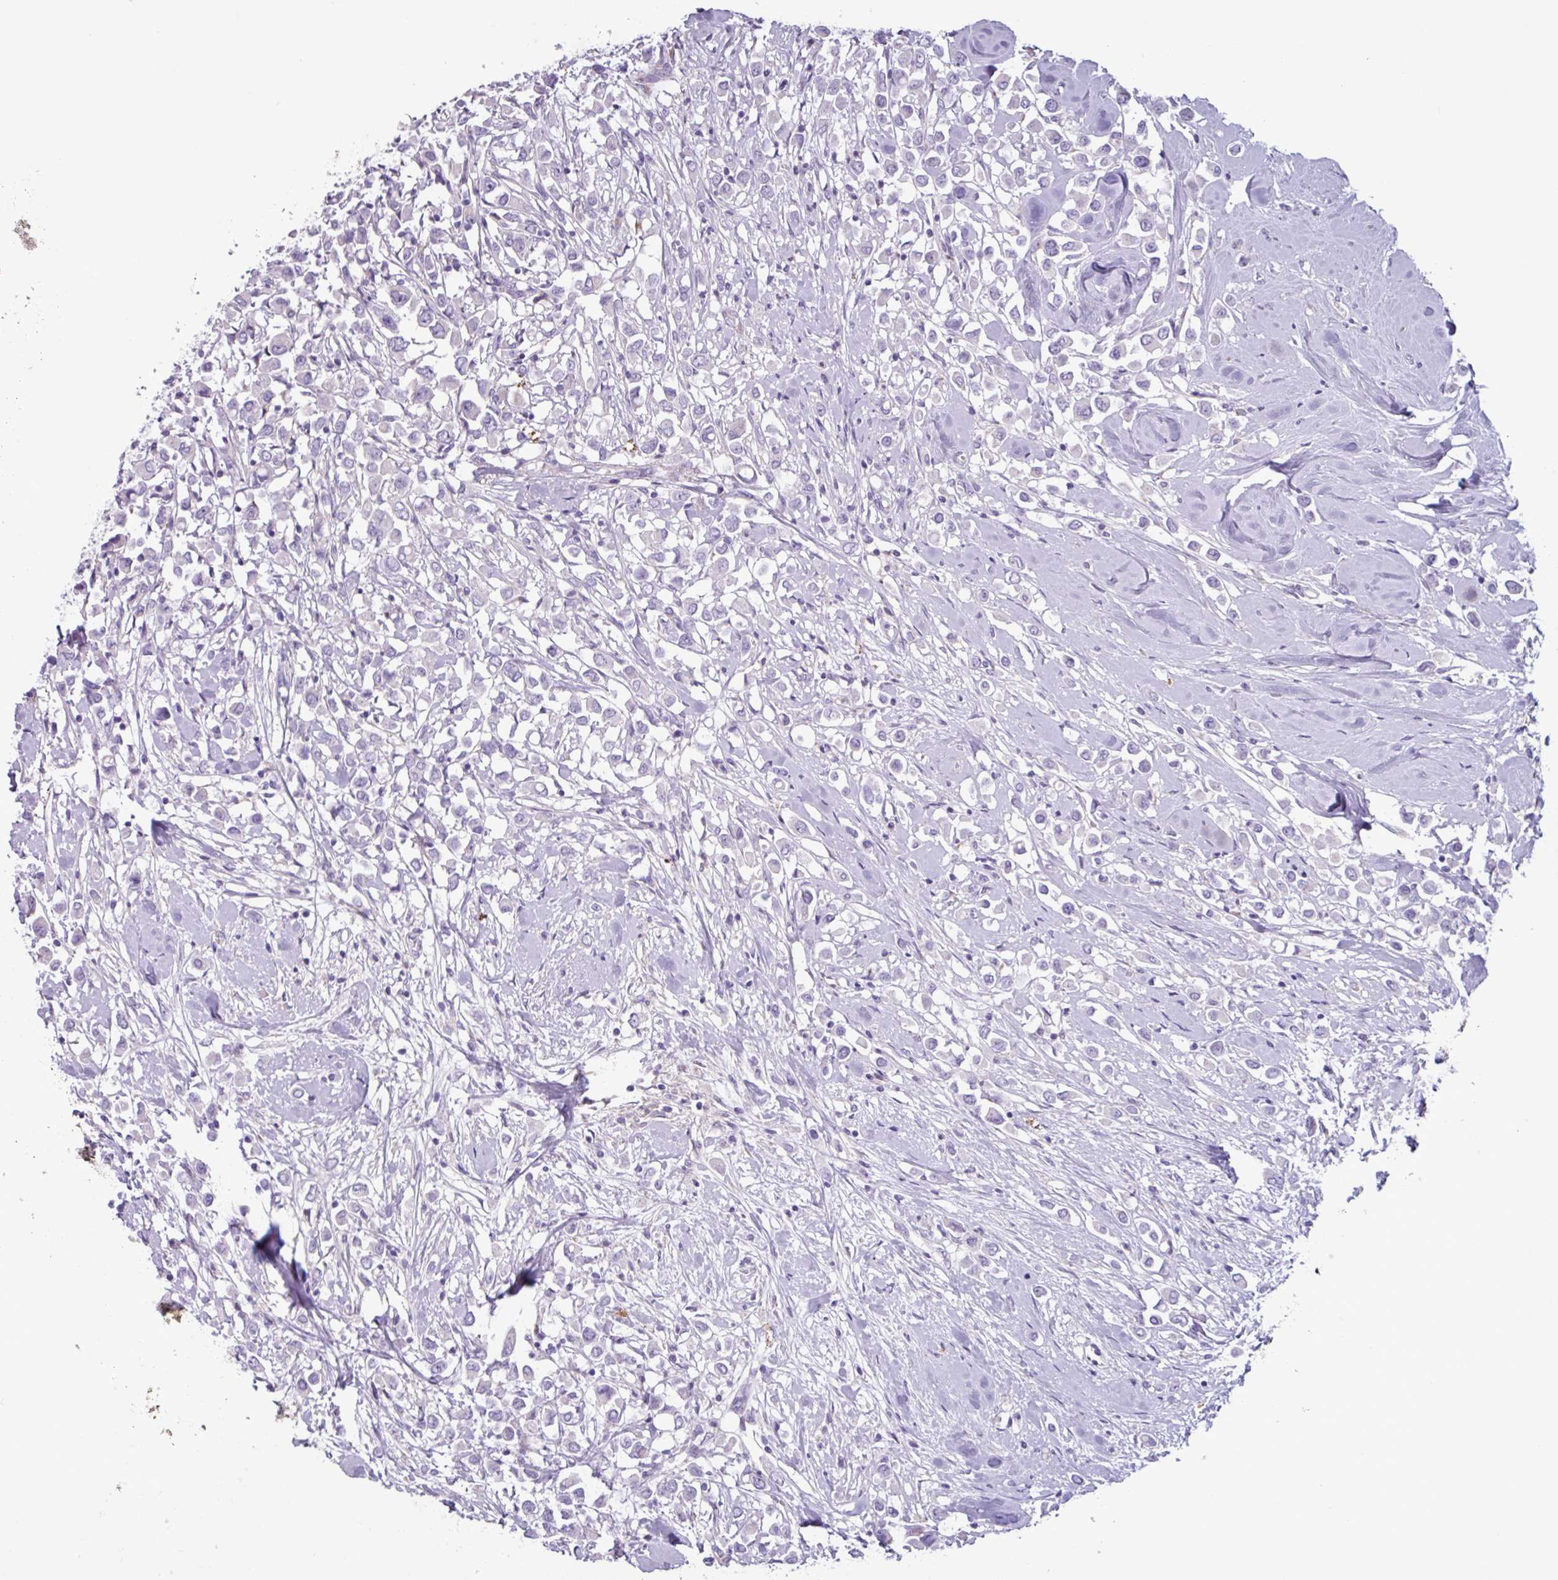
{"staining": {"intensity": "negative", "quantity": "none", "location": "none"}, "tissue": "breast cancer", "cell_type": "Tumor cells", "image_type": "cancer", "snomed": [{"axis": "morphology", "description": "Duct carcinoma"}, {"axis": "topography", "description": "Breast"}], "caption": "An immunohistochemistry photomicrograph of invasive ductal carcinoma (breast) is shown. There is no staining in tumor cells of invasive ductal carcinoma (breast).", "gene": "ADGRE1", "patient": {"sex": "female", "age": 61}}